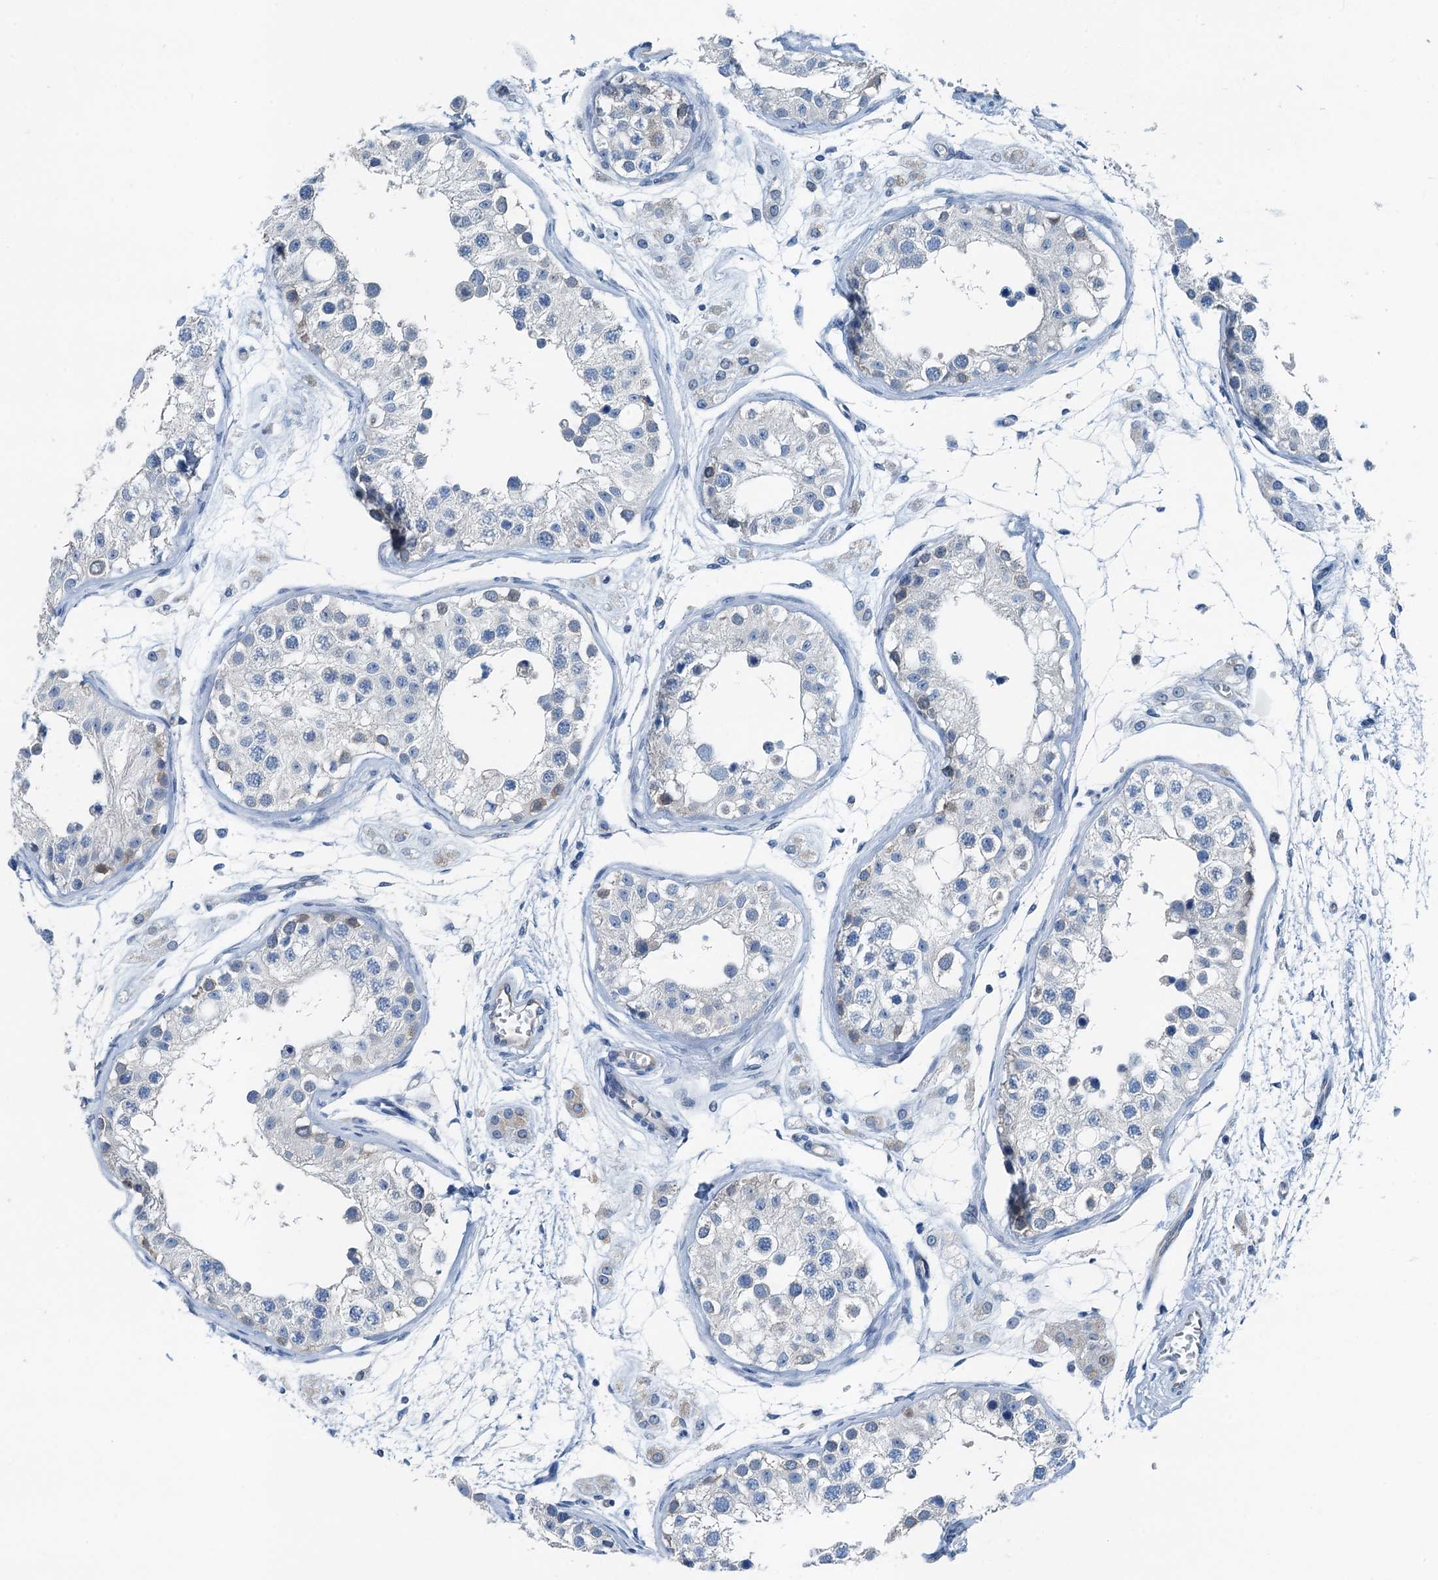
{"staining": {"intensity": "negative", "quantity": "none", "location": "none"}, "tissue": "testis", "cell_type": "Cells in seminiferous ducts", "image_type": "normal", "snomed": [{"axis": "morphology", "description": "Normal tissue, NOS"}, {"axis": "morphology", "description": "Adenocarcinoma, metastatic, NOS"}, {"axis": "topography", "description": "Testis"}], "caption": "Protein analysis of benign testis exhibits no significant expression in cells in seminiferous ducts. (DAB (3,3'-diaminobenzidine) immunohistochemistry (IHC) visualized using brightfield microscopy, high magnification).", "gene": "GFOD2", "patient": {"sex": "male", "age": 26}}